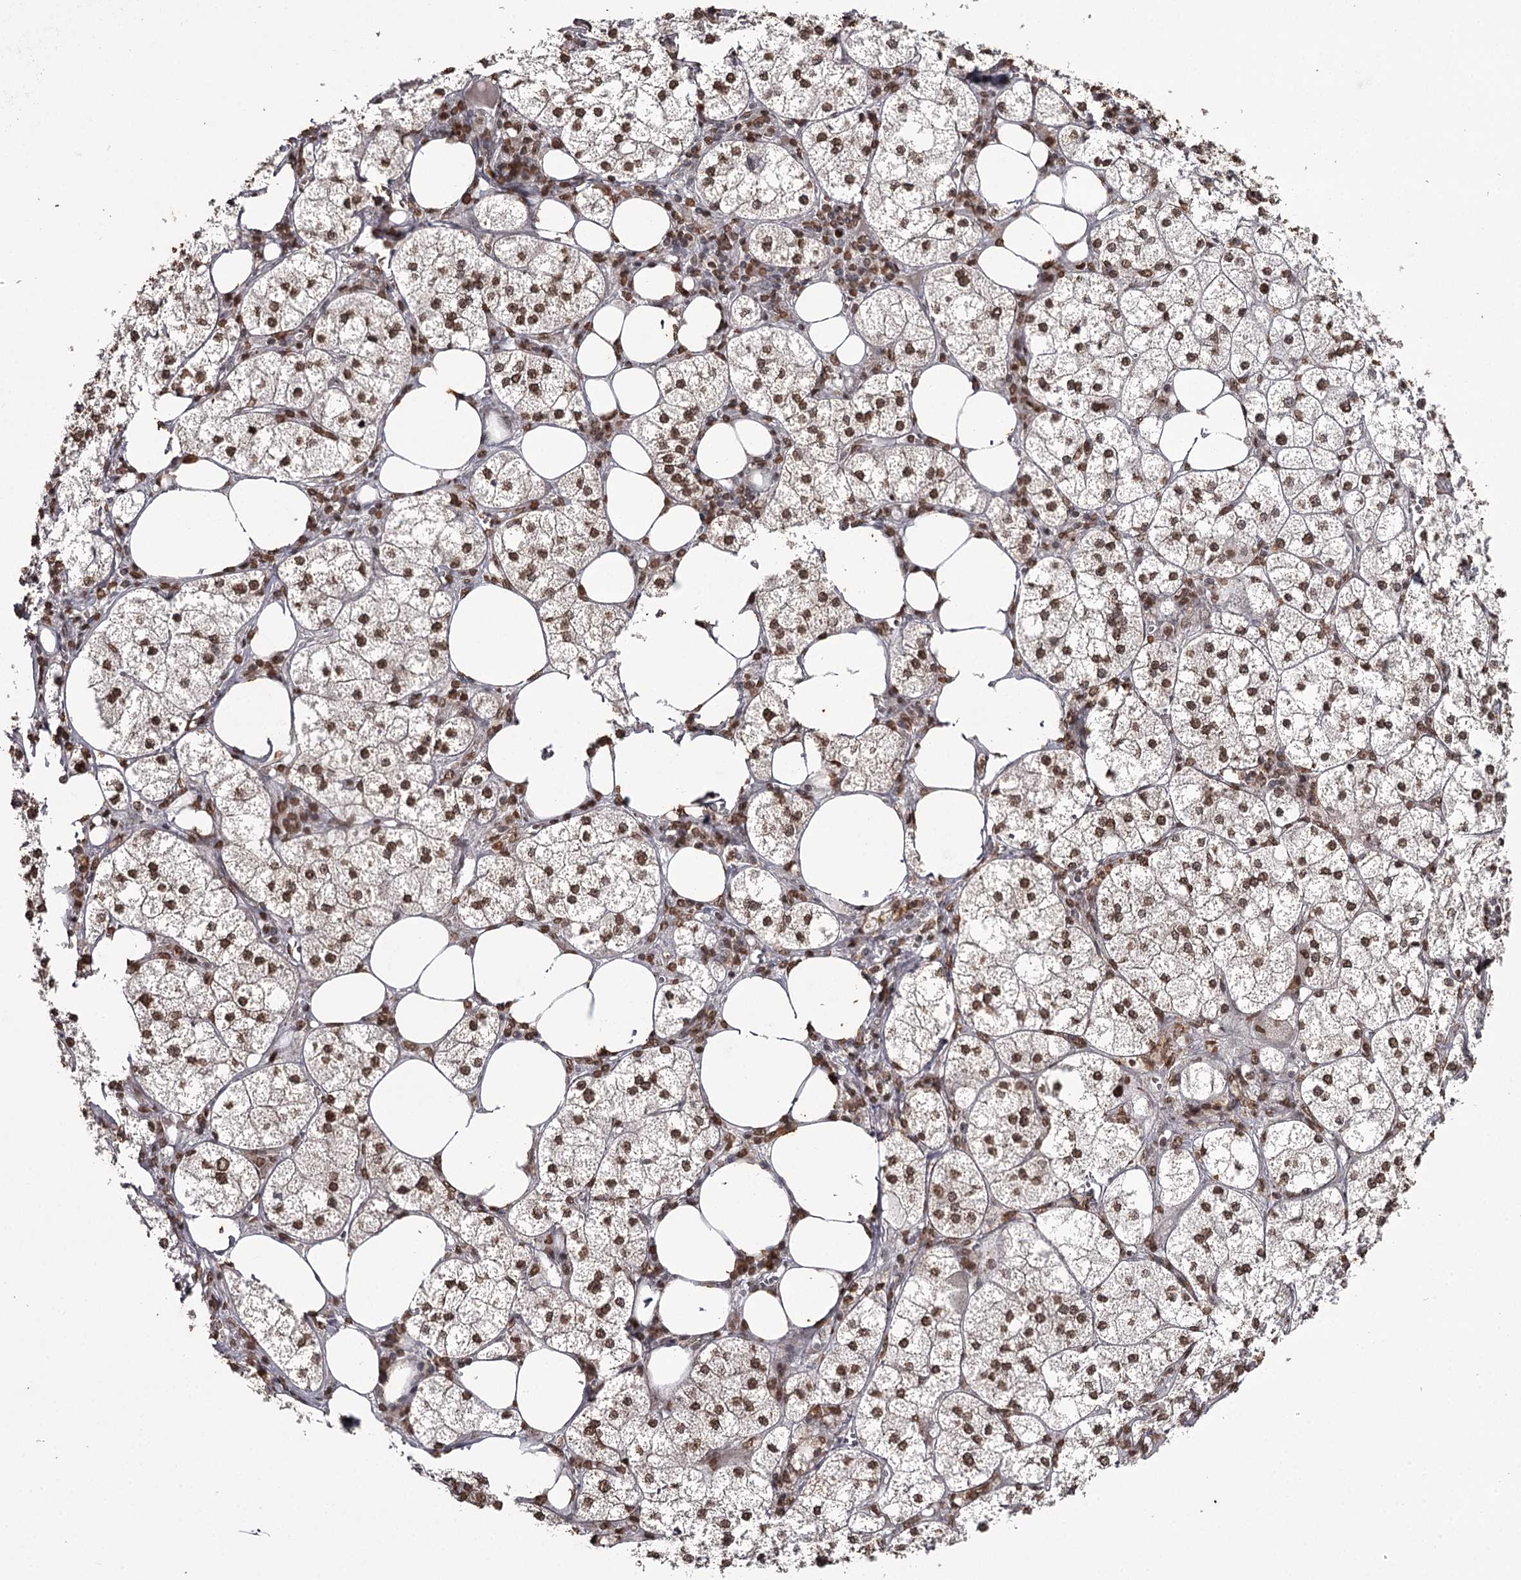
{"staining": {"intensity": "strong", "quantity": ">75%", "location": "cytoplasmic/membranous,nuclear"}, "tissue": "adrenal gland", "cell_type": "Glandular cells", "image_type": "normal", "snomed": [{"axis": "morphology", "description": "Normal tissue, NOS"}, {"axis": "topography", "description": "Adrenal gland"}], "caption": "Protein positivity by IHC demonstrates strong cytoplasmic/membranous,nuclear staining in about >75% of glandular cells in benign adrenal gland. Nuclei are stained in blue.", "gene": "THYN1", "patient": {"sex": "female", "age": 61}}